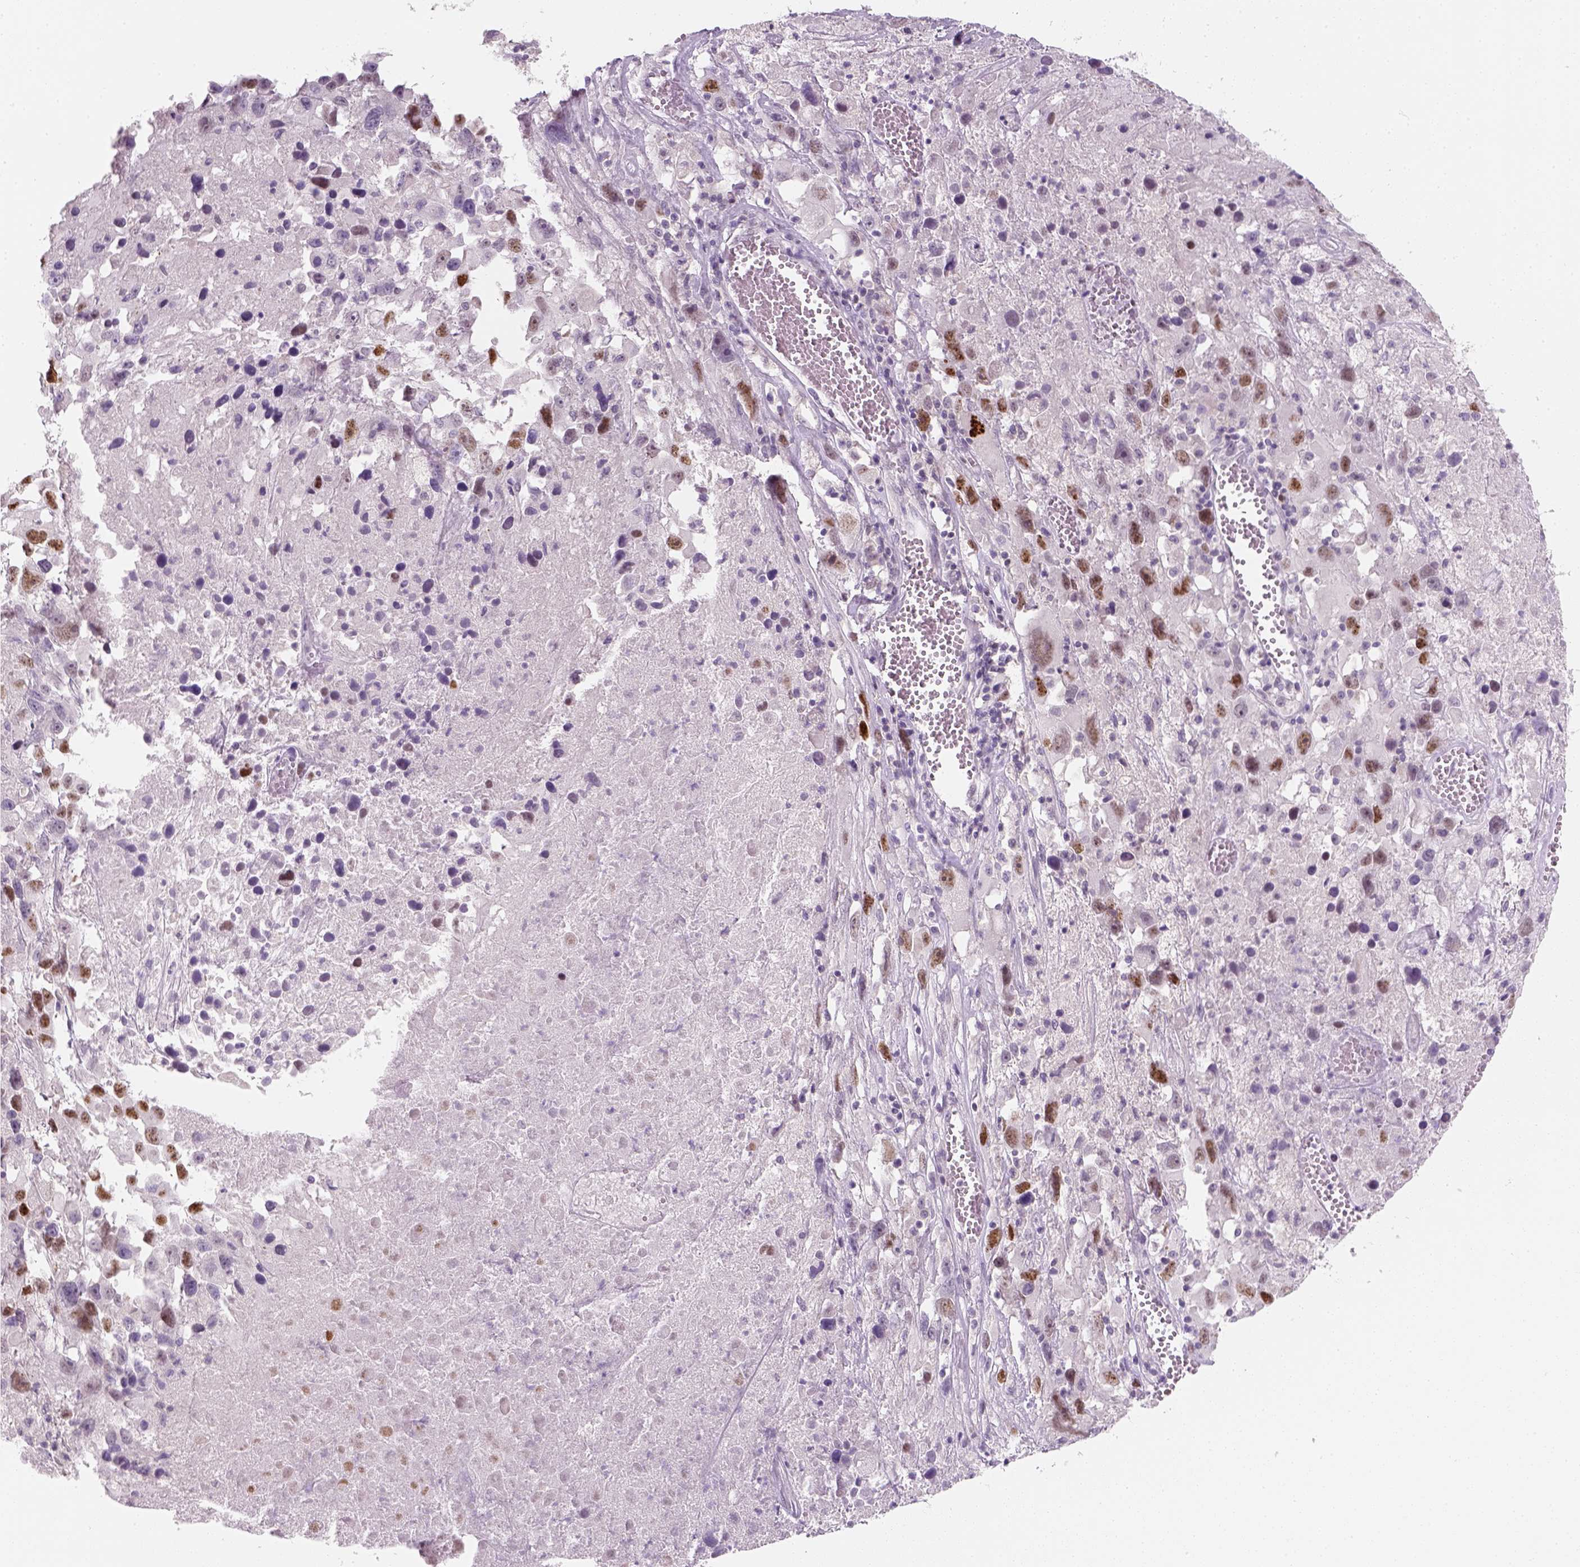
{"staining": {"intensity": "moderate", "quantity": "25%-75%", "location": "nuclear"}, "tissue": "melanoma", "cell_type": "Tumor cells", "image_type": "cancer", "snomed": [{"axis": "morphology", "description": "Malignant melanoma, Metastatic site"}, {"axis": "topography", "description": "Lymph node"}], "caption": "The micrograph displays immunohistochemical staining of melanoma. There is moderate nuclear staining is identified in approximately 25%-75% of tumor cells. The protein is shown in brown color, while the nuclei are stained blue.", "gene": "TP53", "patient": {"sex": "male", "age": 50}}